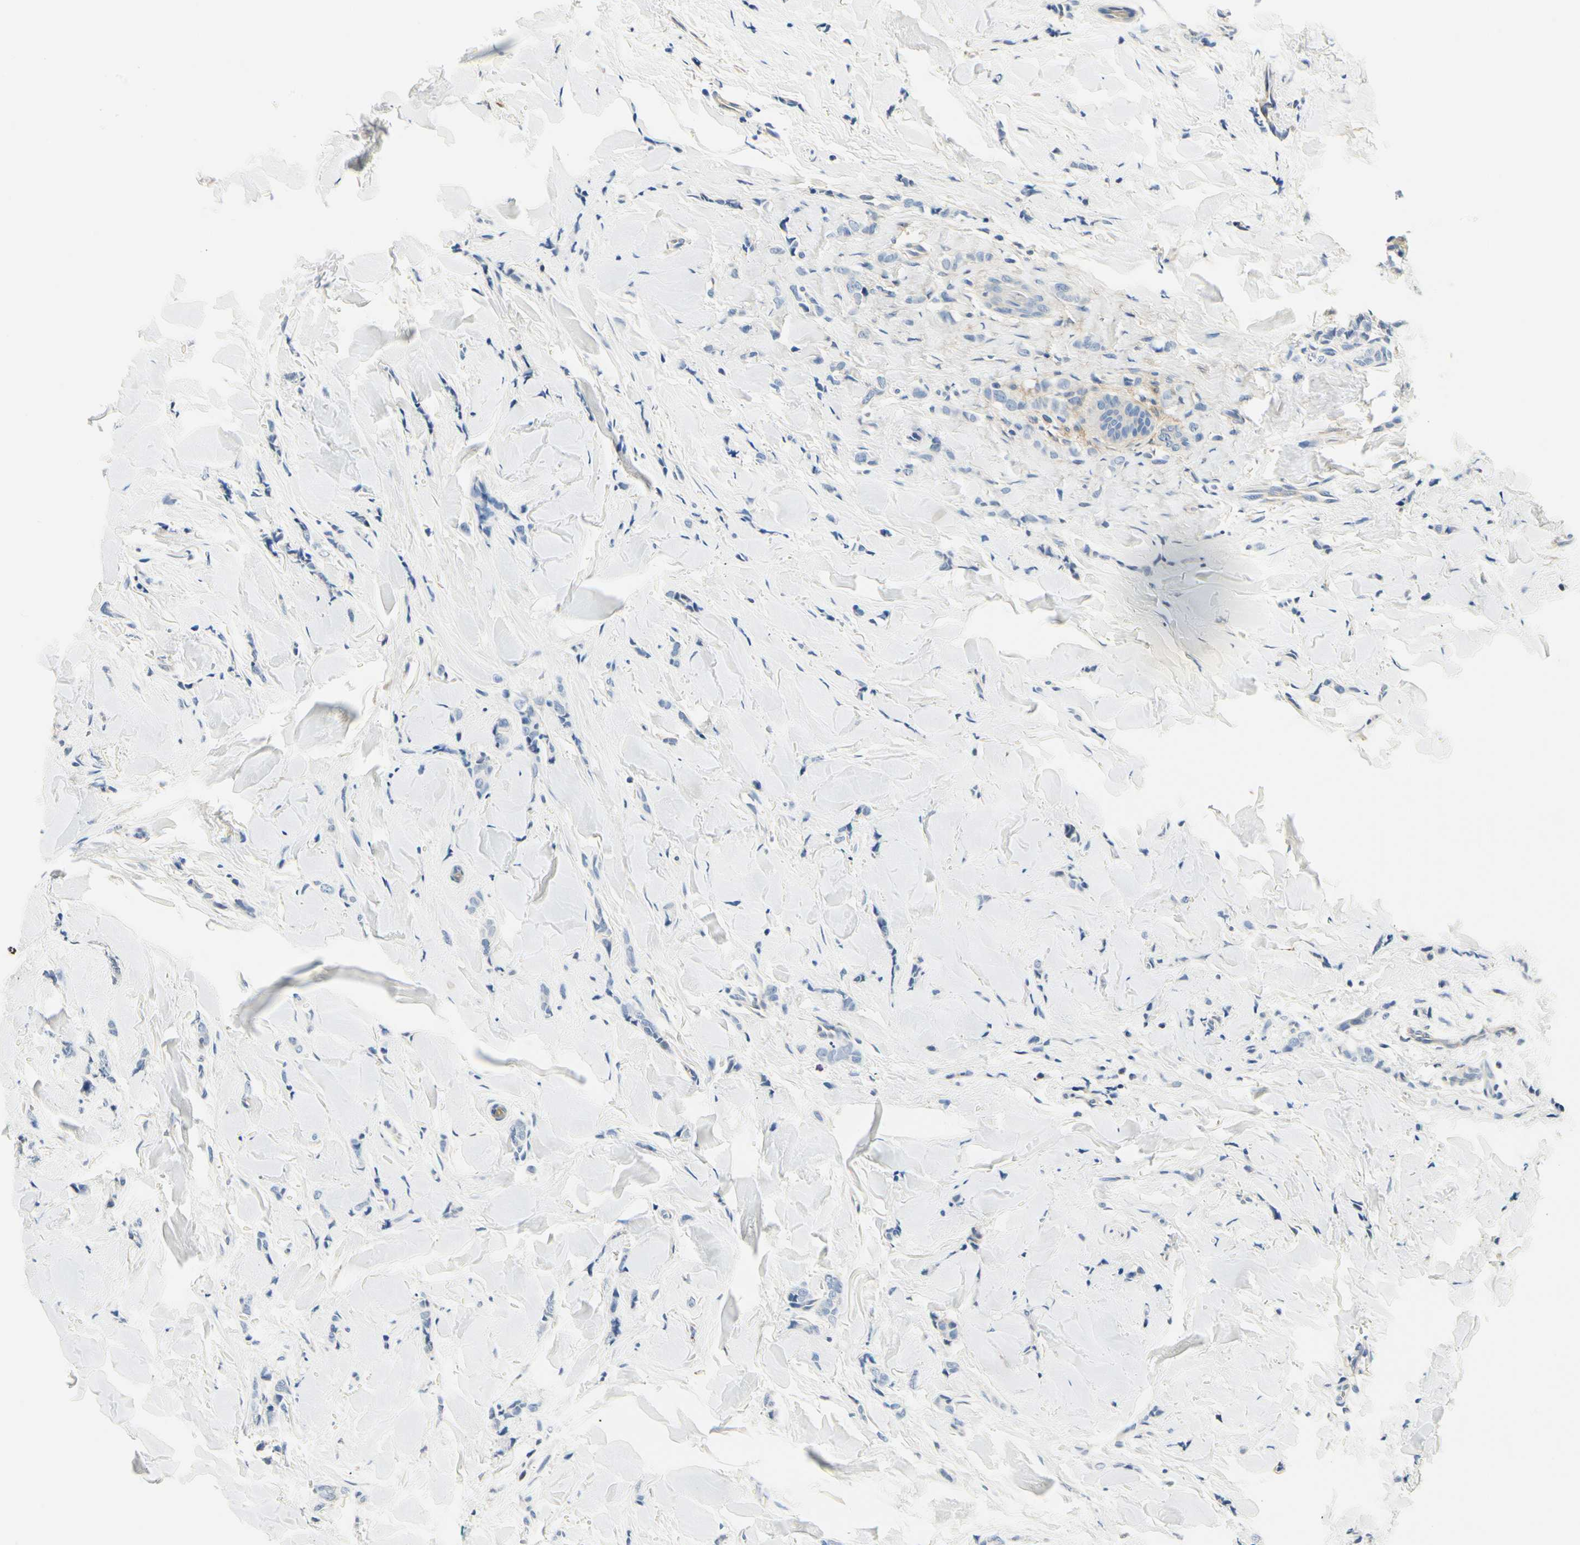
{"staining": {"intensity": "negative", "quantity": "none", "location": "none"}, "tissue": "breast cancer", "cell_type": "Tumor cells", "image_type": "cancer", "snomed": [{"axis": "morphology", "description": "Lobular carcinoma"}, {"axis": "topography", "description": "Skin"}, {"axis": "topography", "description": "Breast"}], "caption": "The micrograph exhibits no significant positivity in tumor cells of breast cancer (lobular carcinoma).", "gene": "TGFBR3", "patient": {"sex": "female", "age": 46}}